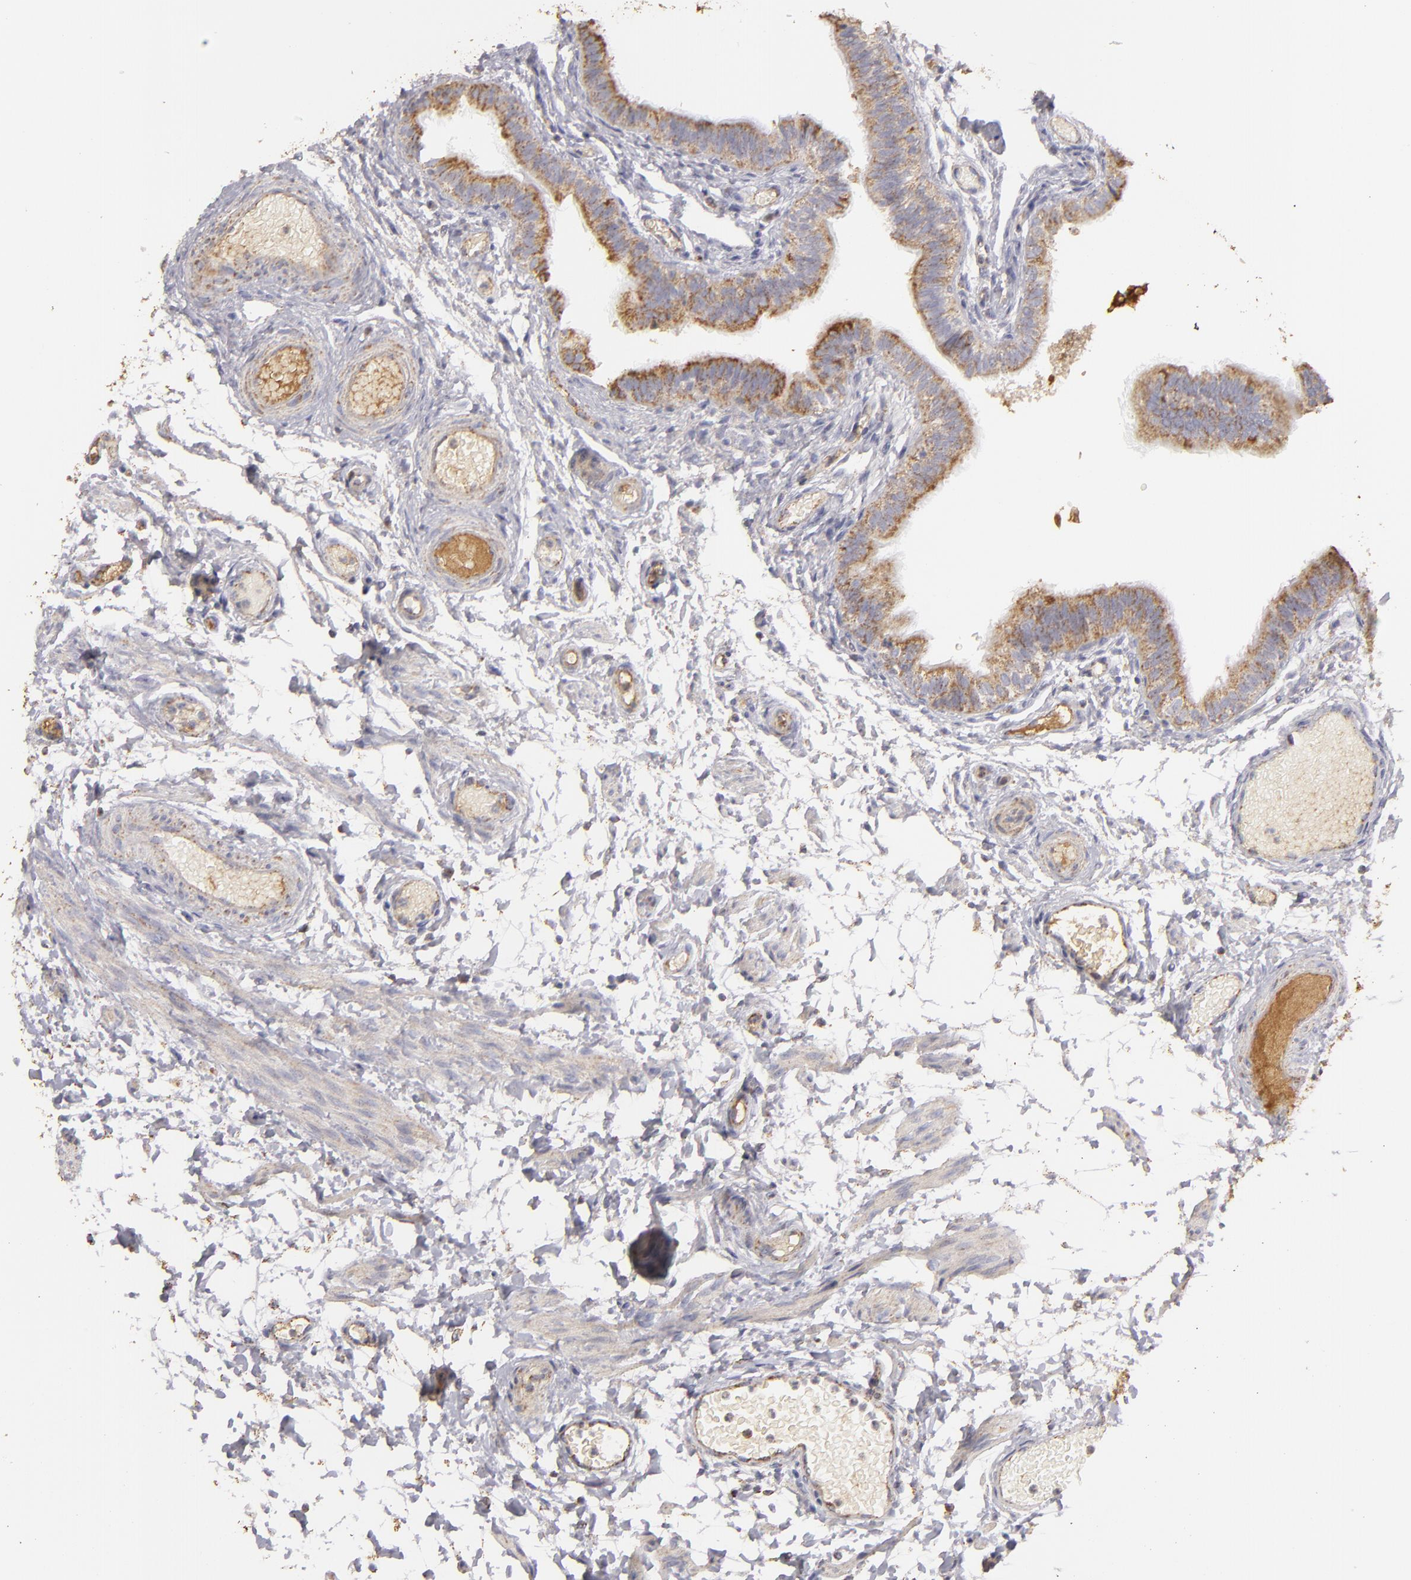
{"staining": {"intensity": "moderate", "quantity": ">75%", "location": "cytoplasmic/membranous"}, "tissue": "fallopian tube", "cell_type": "Glandular cells", "image_type": "normal", "snomed": [{"axis": "morphology", "description": "Normal tissue, NOS"}, {"axis": "morphology", "description": "Dermoid, NOS"}, {"axis": "topography", "description": "Fallopian tube"}], "caption": "Immunohistochemistry (IHC) (DAB) staining of normal fallopian tube demonstrates moderate cytoplasmic/membranous protein expression in about >75% of glandular cells.", "gene": "CFB", "patient": {"sex": "female", "age": 33}}